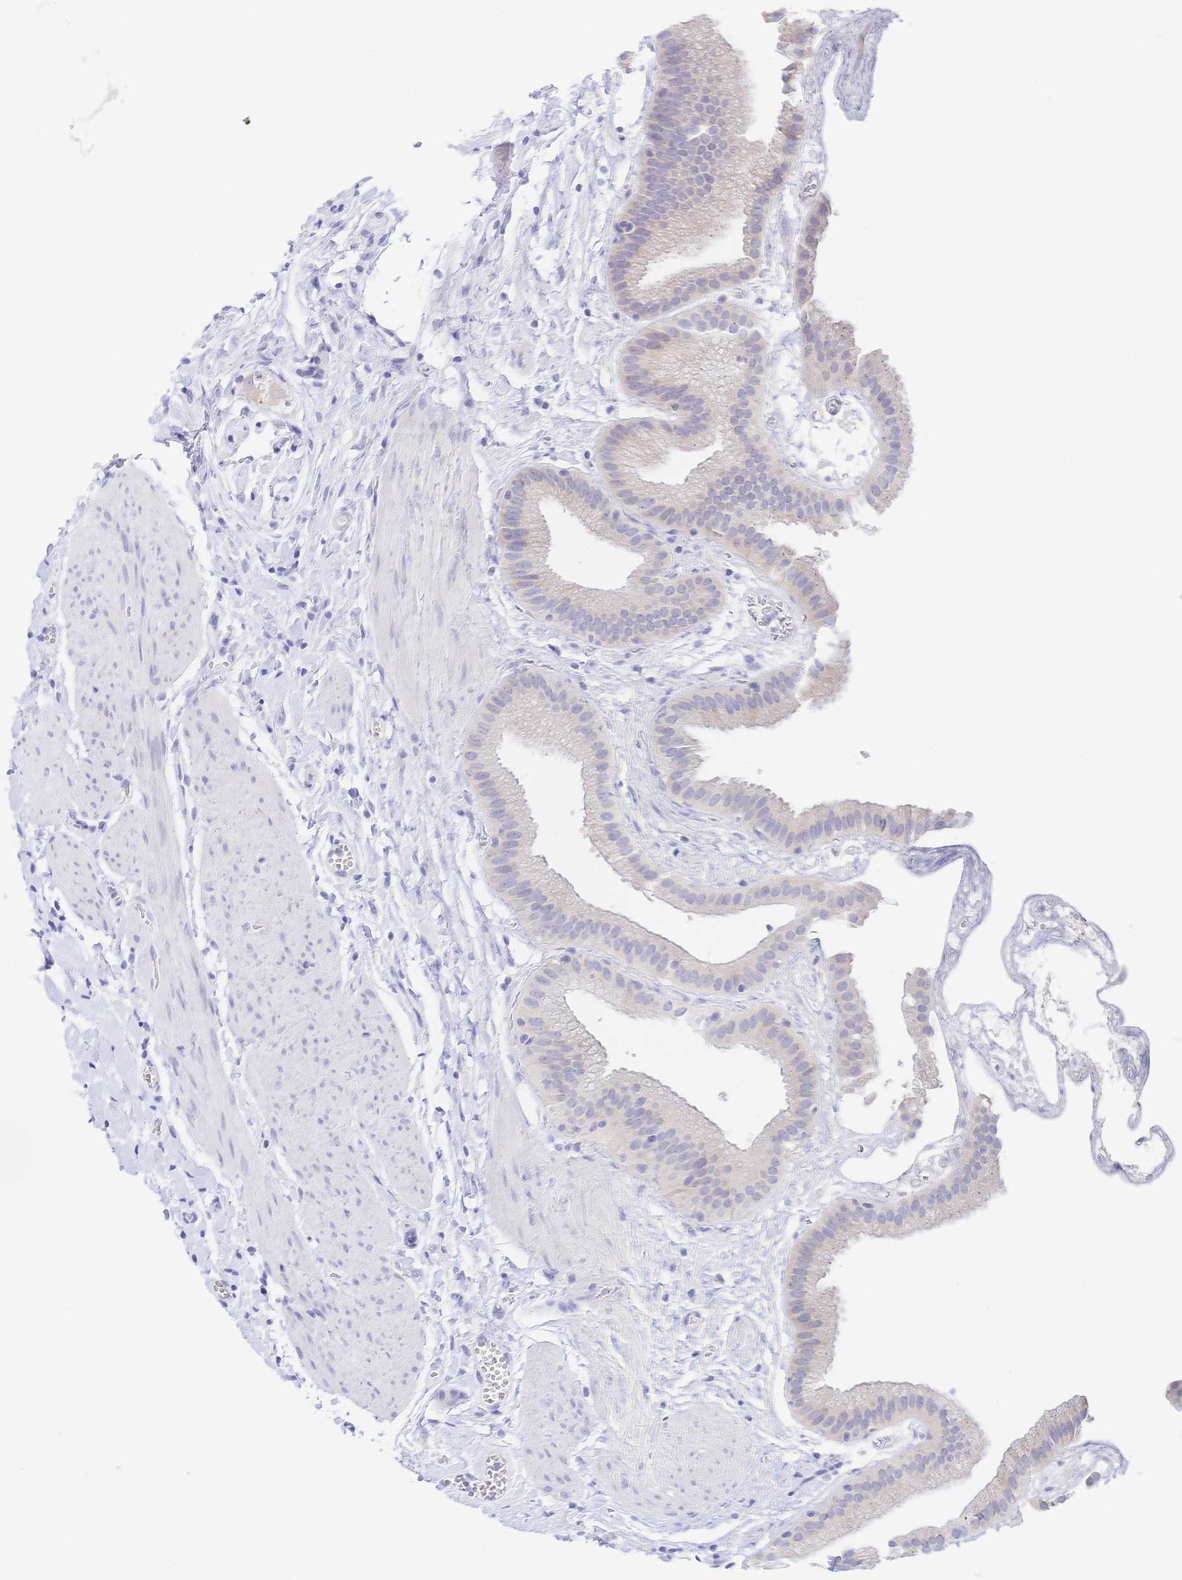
{"staining": {"intensity": "negative", "quantity": "none", "location": "none"}, "tissue": "gallbladder", "cell_type": "Glandular cells", "image_type": "normal", "snomed": [{"axis": "morphology", "description": "Normal tissue, NOS"}, {"axis": "topography", "description": "Gallbladder"}], "caption": "DAB immunohistochemical staining of unremarkable gallbladder demonstrates no significant positivity in glandular cells. (DAB (3,3'-diaminobenzidine) immunohistochemistry with hematoxylin counter stain).", "gene": "SIAH3", "patient": {"sex": "female", "age": 63}}